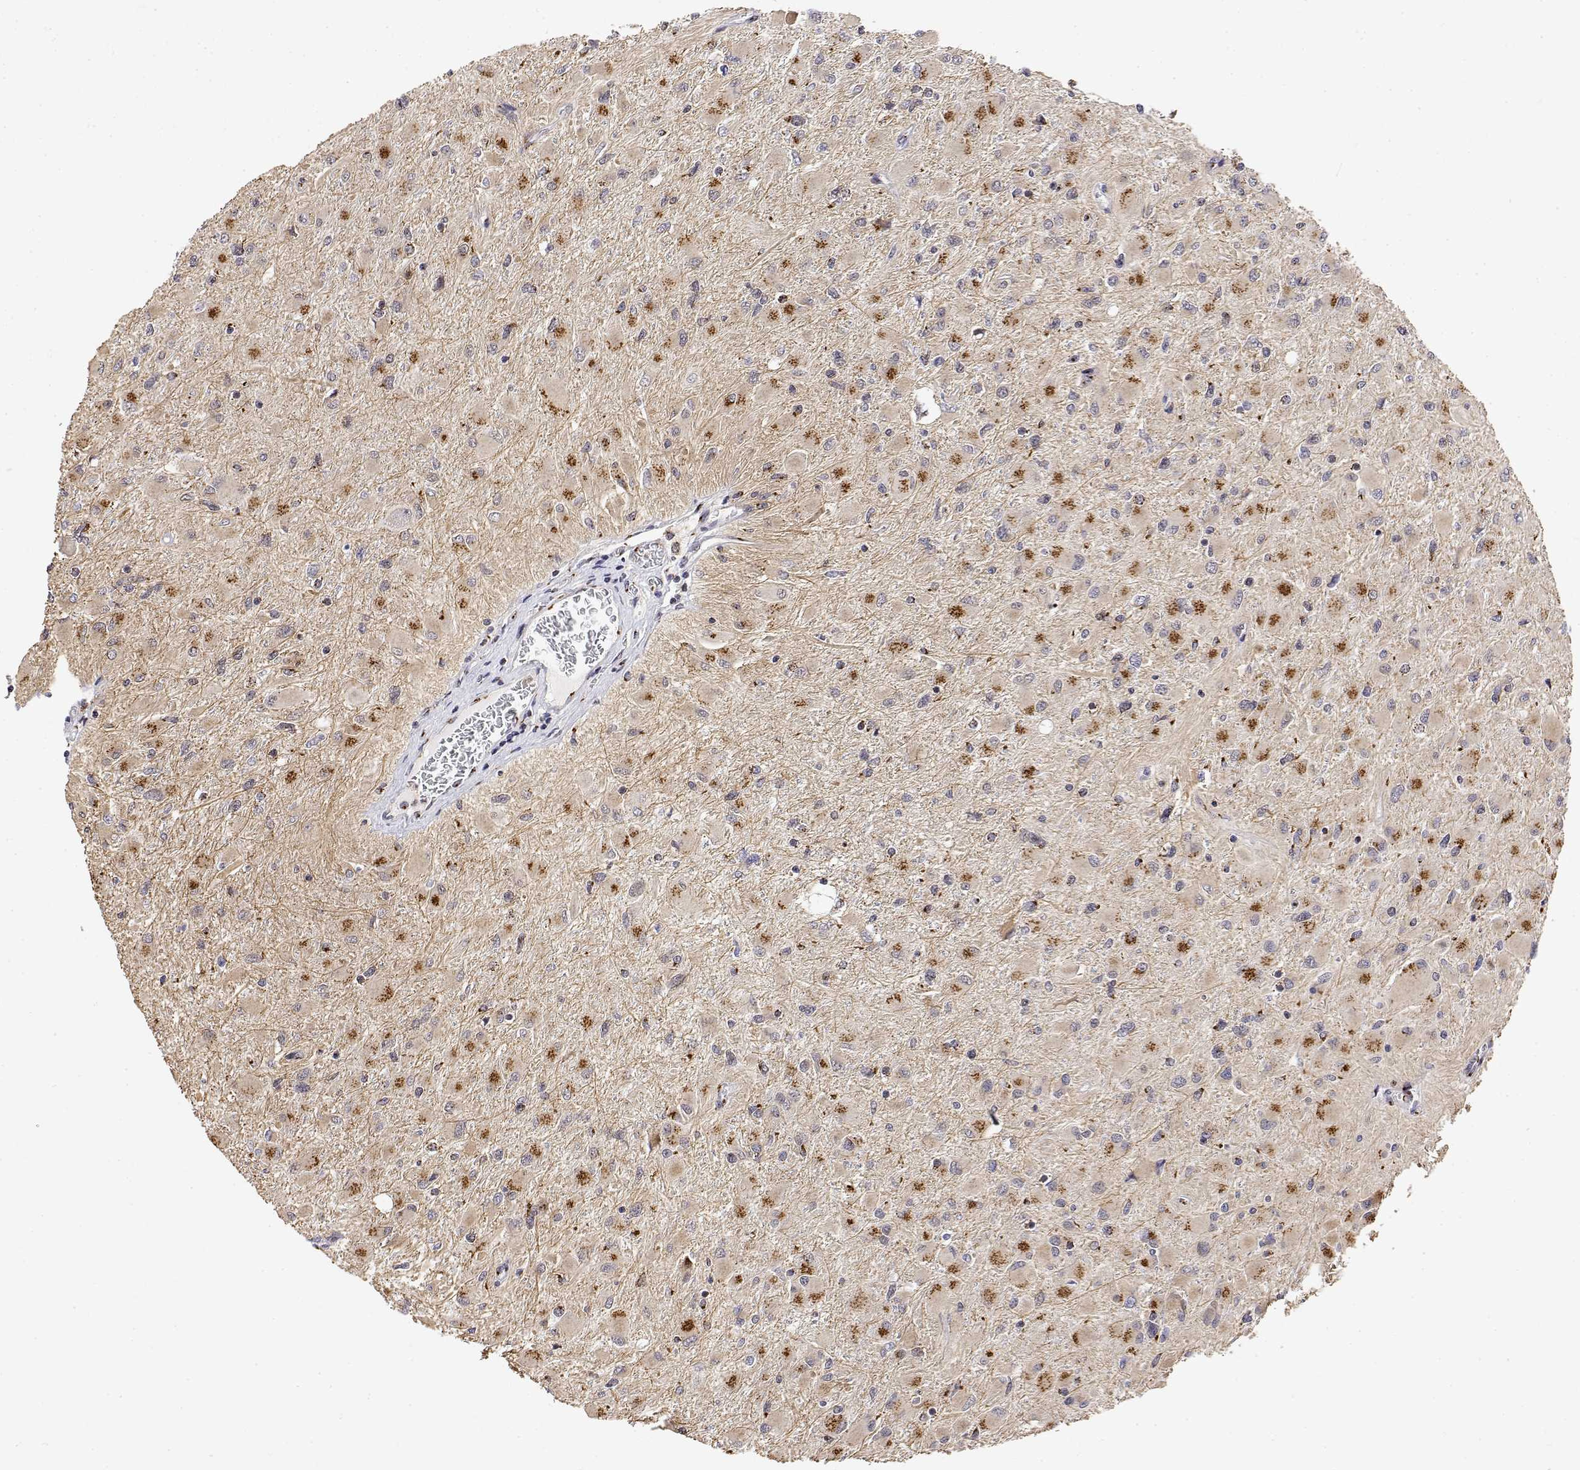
{"staining": {"intensity": "strong", "quantity": "25%-75%", "location": "cytoplasmic/membranous"}, "tissue": "glioma", "cell_type": "Tumor cells", "image_type": "cancer", "snomed": [{"axis": "morphology", "description": "Glioma, malignant, High grade"}, {"axis": "topography", "description": "Cerebral cortex"}], "caption": "The image exhibits immunohistochemical staining of high-grade glioma (malignant). There is strong cytoplasmic/membranous positivity is identified in about 25%-75% of tumor cells. (DAB (3,3'-diaminobenzidine) IHC with brightfield microscopy, high magnification).", "gene": "YIPF3", "patient": {"sex": "female", "age": 36}}